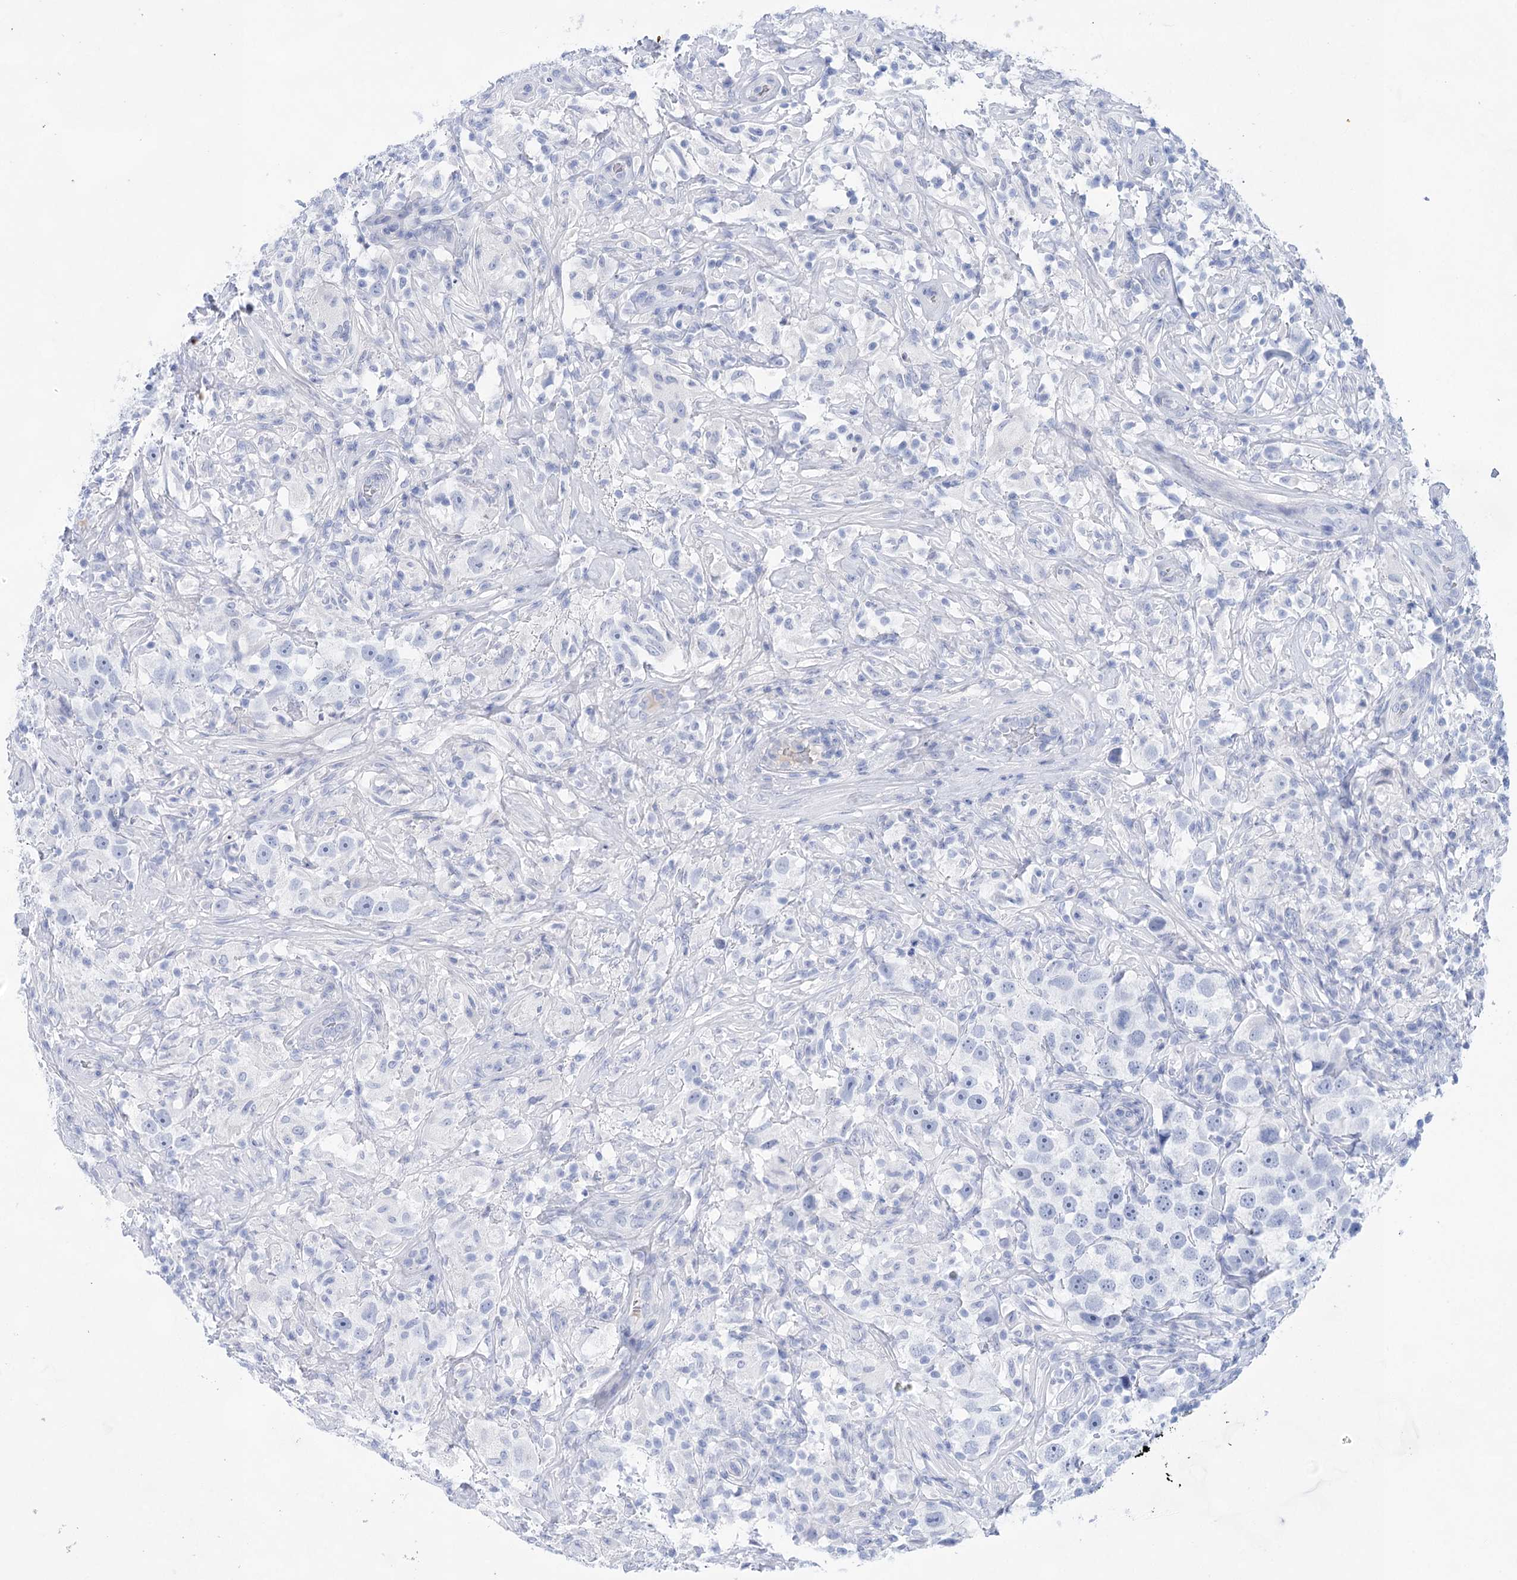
{"staining": {"intensity": "negative", "quantity": "none", "location": "none"}, "tissue": "testis cancer", "cell_type": "Tumor cells", "image_type": "cancer", "snomed": [{"axis": "morphology", "description": "Seminoma, NOS"}, {"axis": "topography", "description": "Testis"}], "caption": "Immunohistochemistry histopathology image of neoplastic tissue: human seminoma (testis) stained with DAB (3,3'-diaminobenzidine) exhibits no significant protein staining in tumor cells.", "gene": "LALBA", "patient": {"sex": "male", "age": 49}}